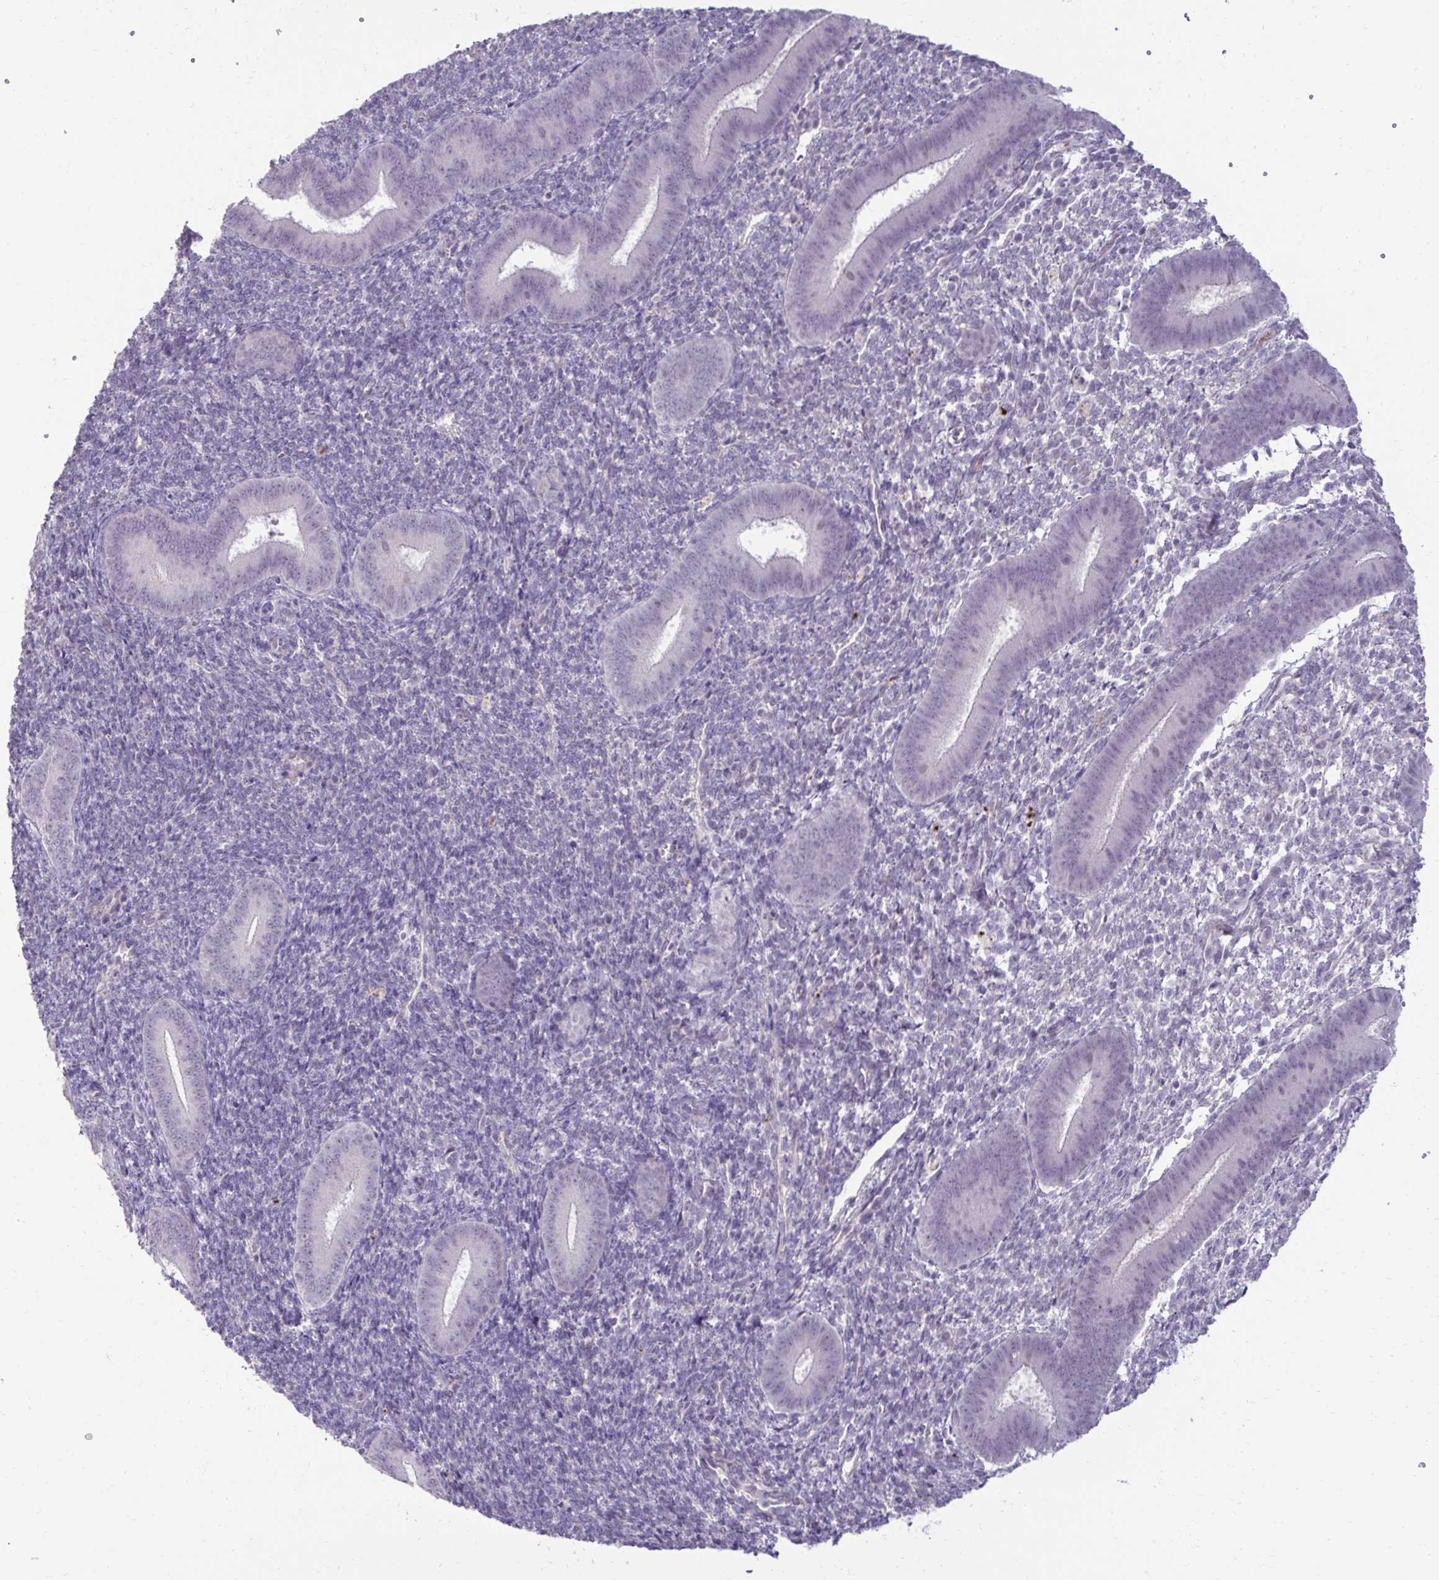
{"staining": {"intensity": "negative", "quantity": "none", "location": "none"}, "tissue": "endometrium", "cell_type": "Cells in endometrial stroma", "image_type": "normal", "snomed": [{"axis": "morphology", "description": "Normal tissue, NOS"}, {"axis": "topography", "description": "Endometrium"}], "caption": "This is a photomicrograph of immunohistochemistry staining of unremarkable endometrium, which shows no expression in cells in endometrial stroma. The staining was performed using DAB (3,3'-diaminobenzidine) to visualize the protein expression in brown, while the nuclei were stained in blue with hematoxylin (Magnification: 20x).", "gene": "SLC30A3", "patient": {"sex": "female", "age": 25}}